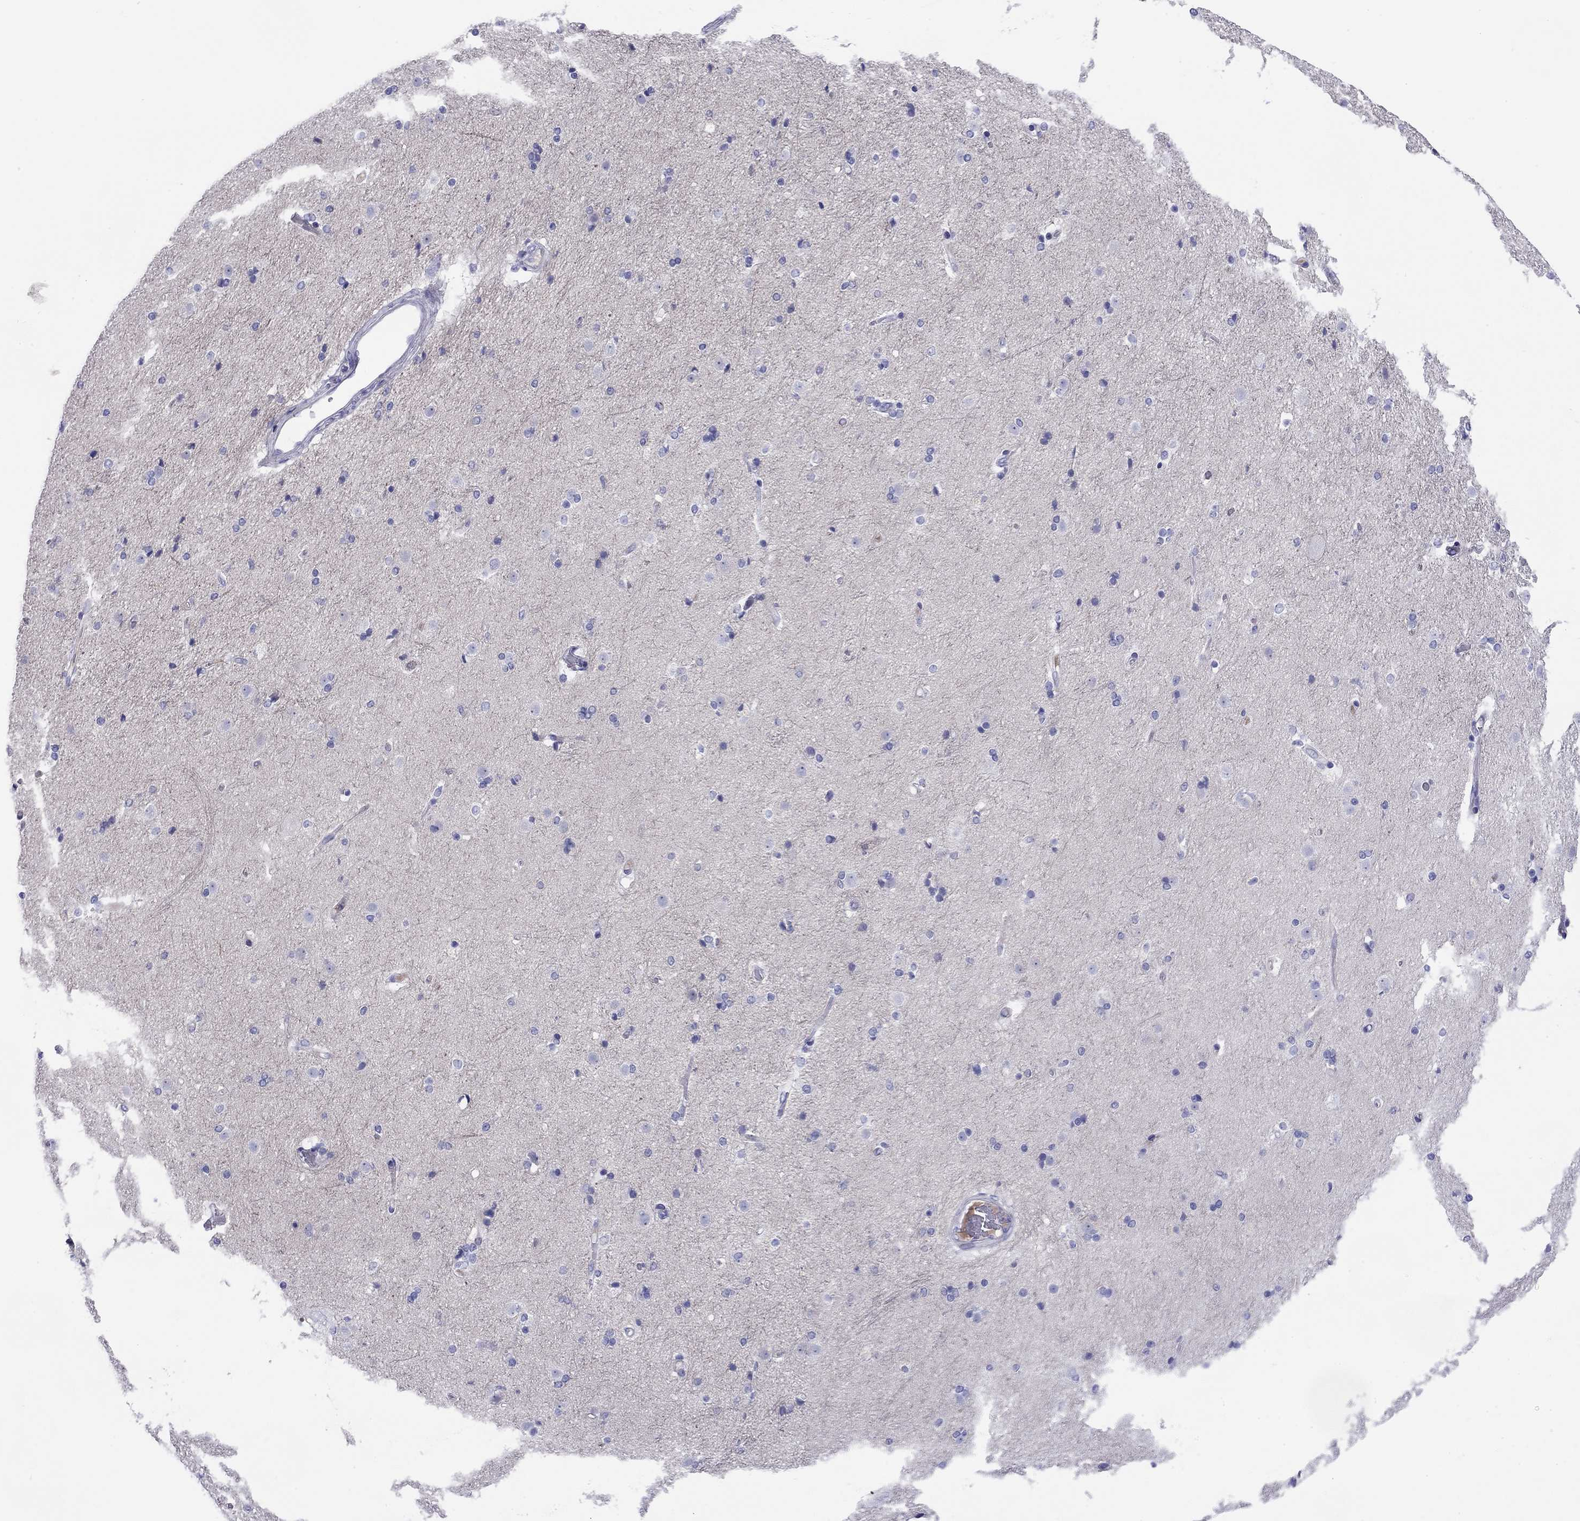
{"staining": {"intensity": "negative", "quantity": "none", "location": "none"}, "tissue": "caudate", "cell_type": "Glial cells", "image_type": "normal", "snomed": [{"axis": "morphology", "description": "Normal tissue, NOS"}, {"axis": "topography", "description": "Lateral ventricle wall"}], "caption": "Immunohistochemical staining of unremarkable human caudate demonstrates no significant staining in glial cells.", "gene": "CMYA5", "patient": {"sex": "male", "age": 54}}